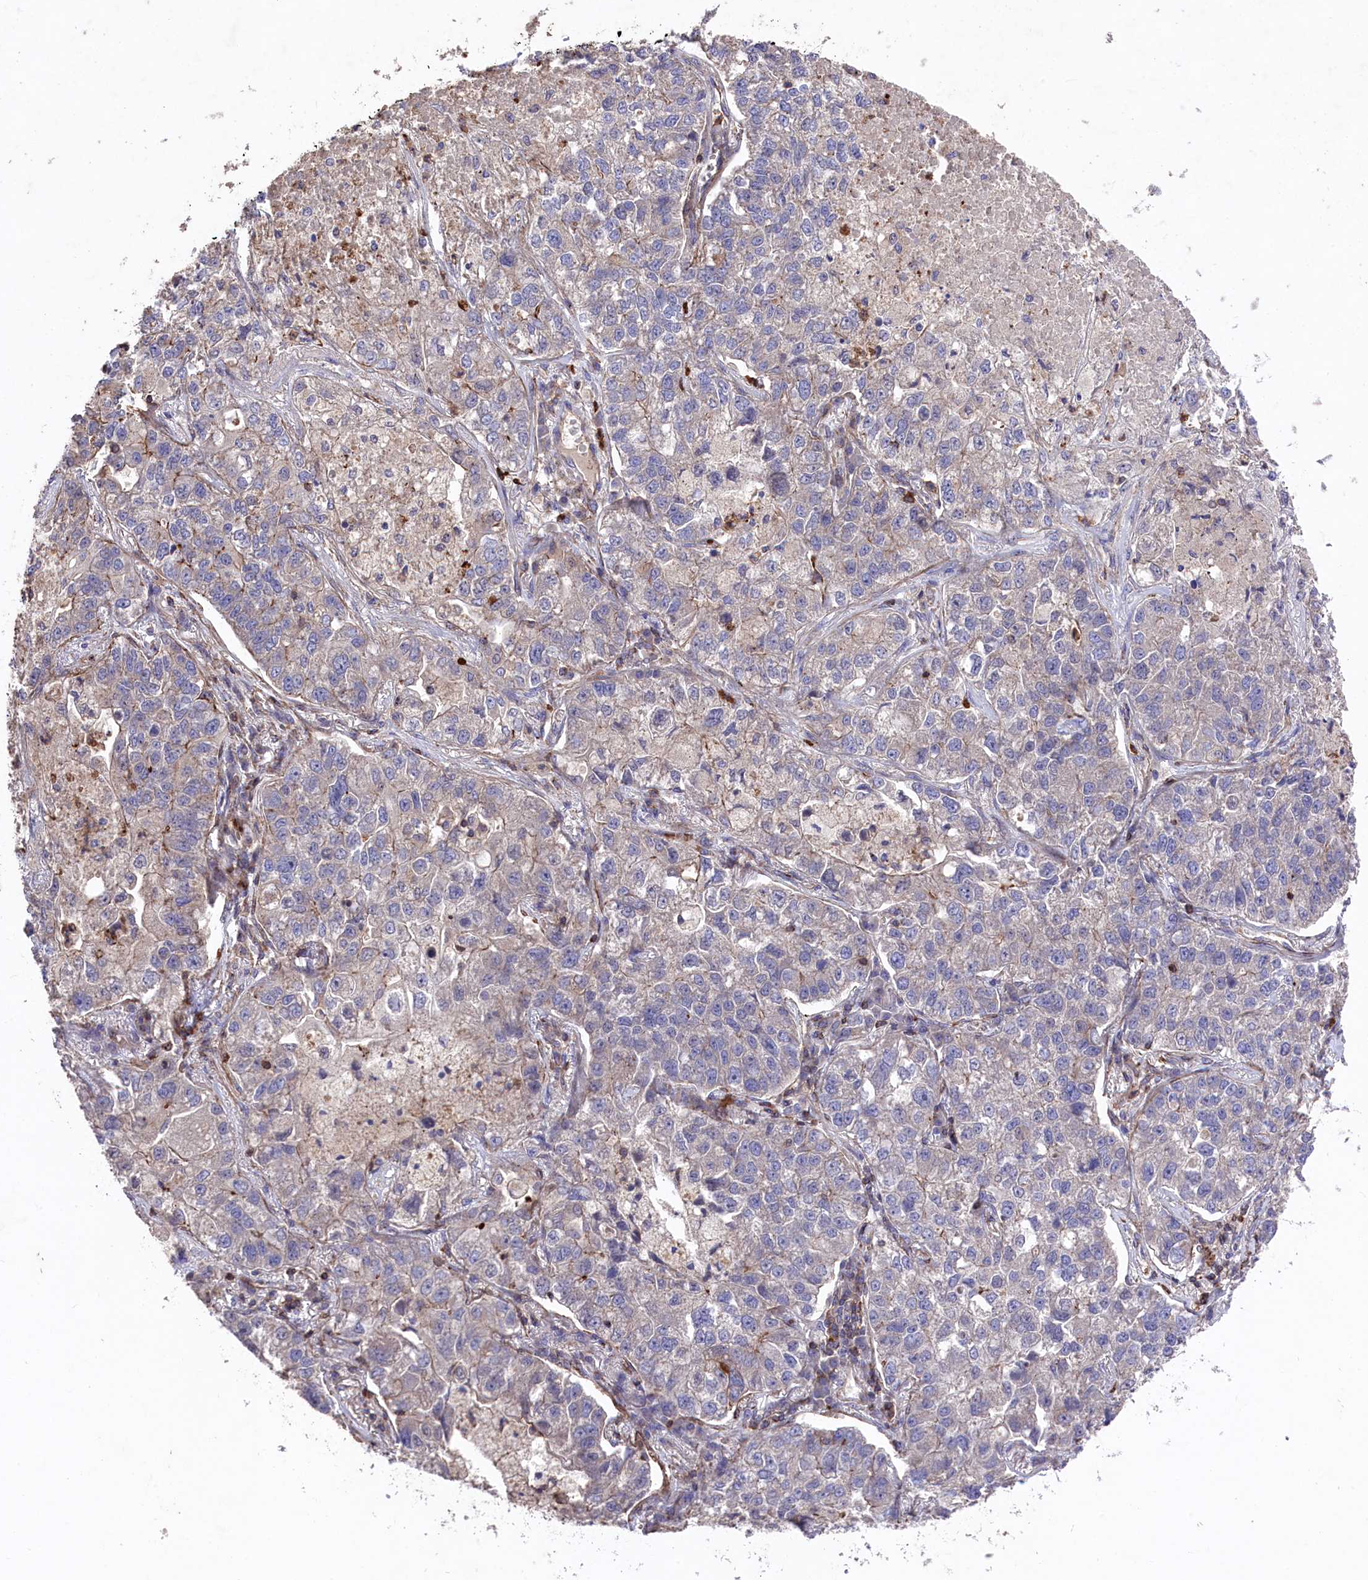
{"staining": {"intensity": "negative", "quantity": "none", "location": "none"}, "tissue": "lung cancer", "cell_type": "Tumor cells", "image_type": "cancer", "snomed": [{"axis": "morphology", "description": "Adenocarcinoma, NOS"}, {"axis": "topography", "description": "Lung"}], "caption": "Immunohistochemistry (IHC) photomicrograph of human lung adenocarcinoma stained for a protein (brown), which shows no expression in tumor cells.", "gene": "RAPSN", "patient": {"sex": "male", "age": 49}}